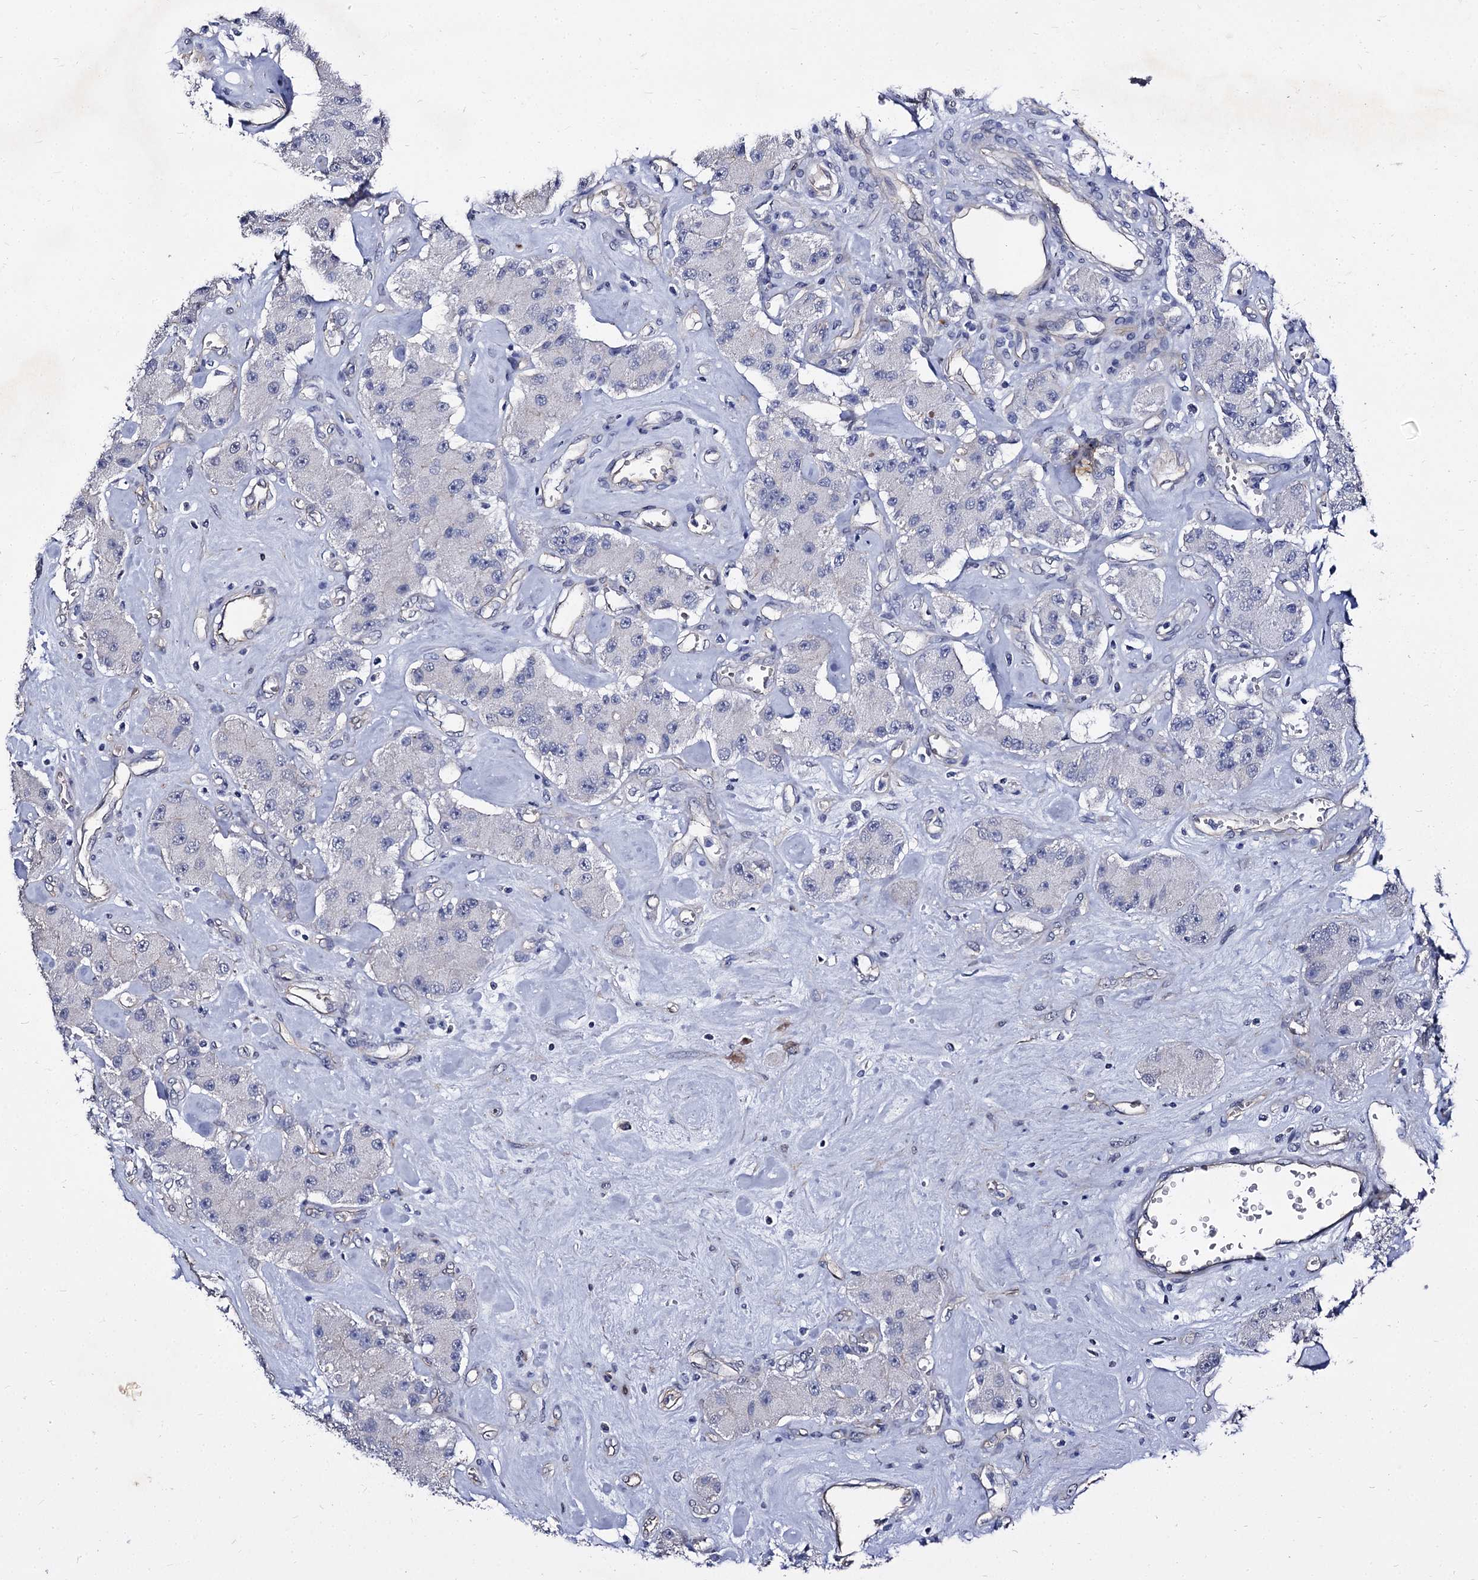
{"staining": {"intensity": "negative", "quantity": "none", "location": "none"}, "tissue": "carcinoid", "cell_type": "Tumor cells", "image_type": "cancer", "snomed": [{"axis": "morphology", "description": "Carcinoid, malignant, NOS"}, {"axis": "topography", "description": "Pancreas"}], "caption": "Tumor cells are negative for brown protein staining in malignant carcinoid.", "gene": "CBFB", "patient": {"sex": "male", "age": 41}}